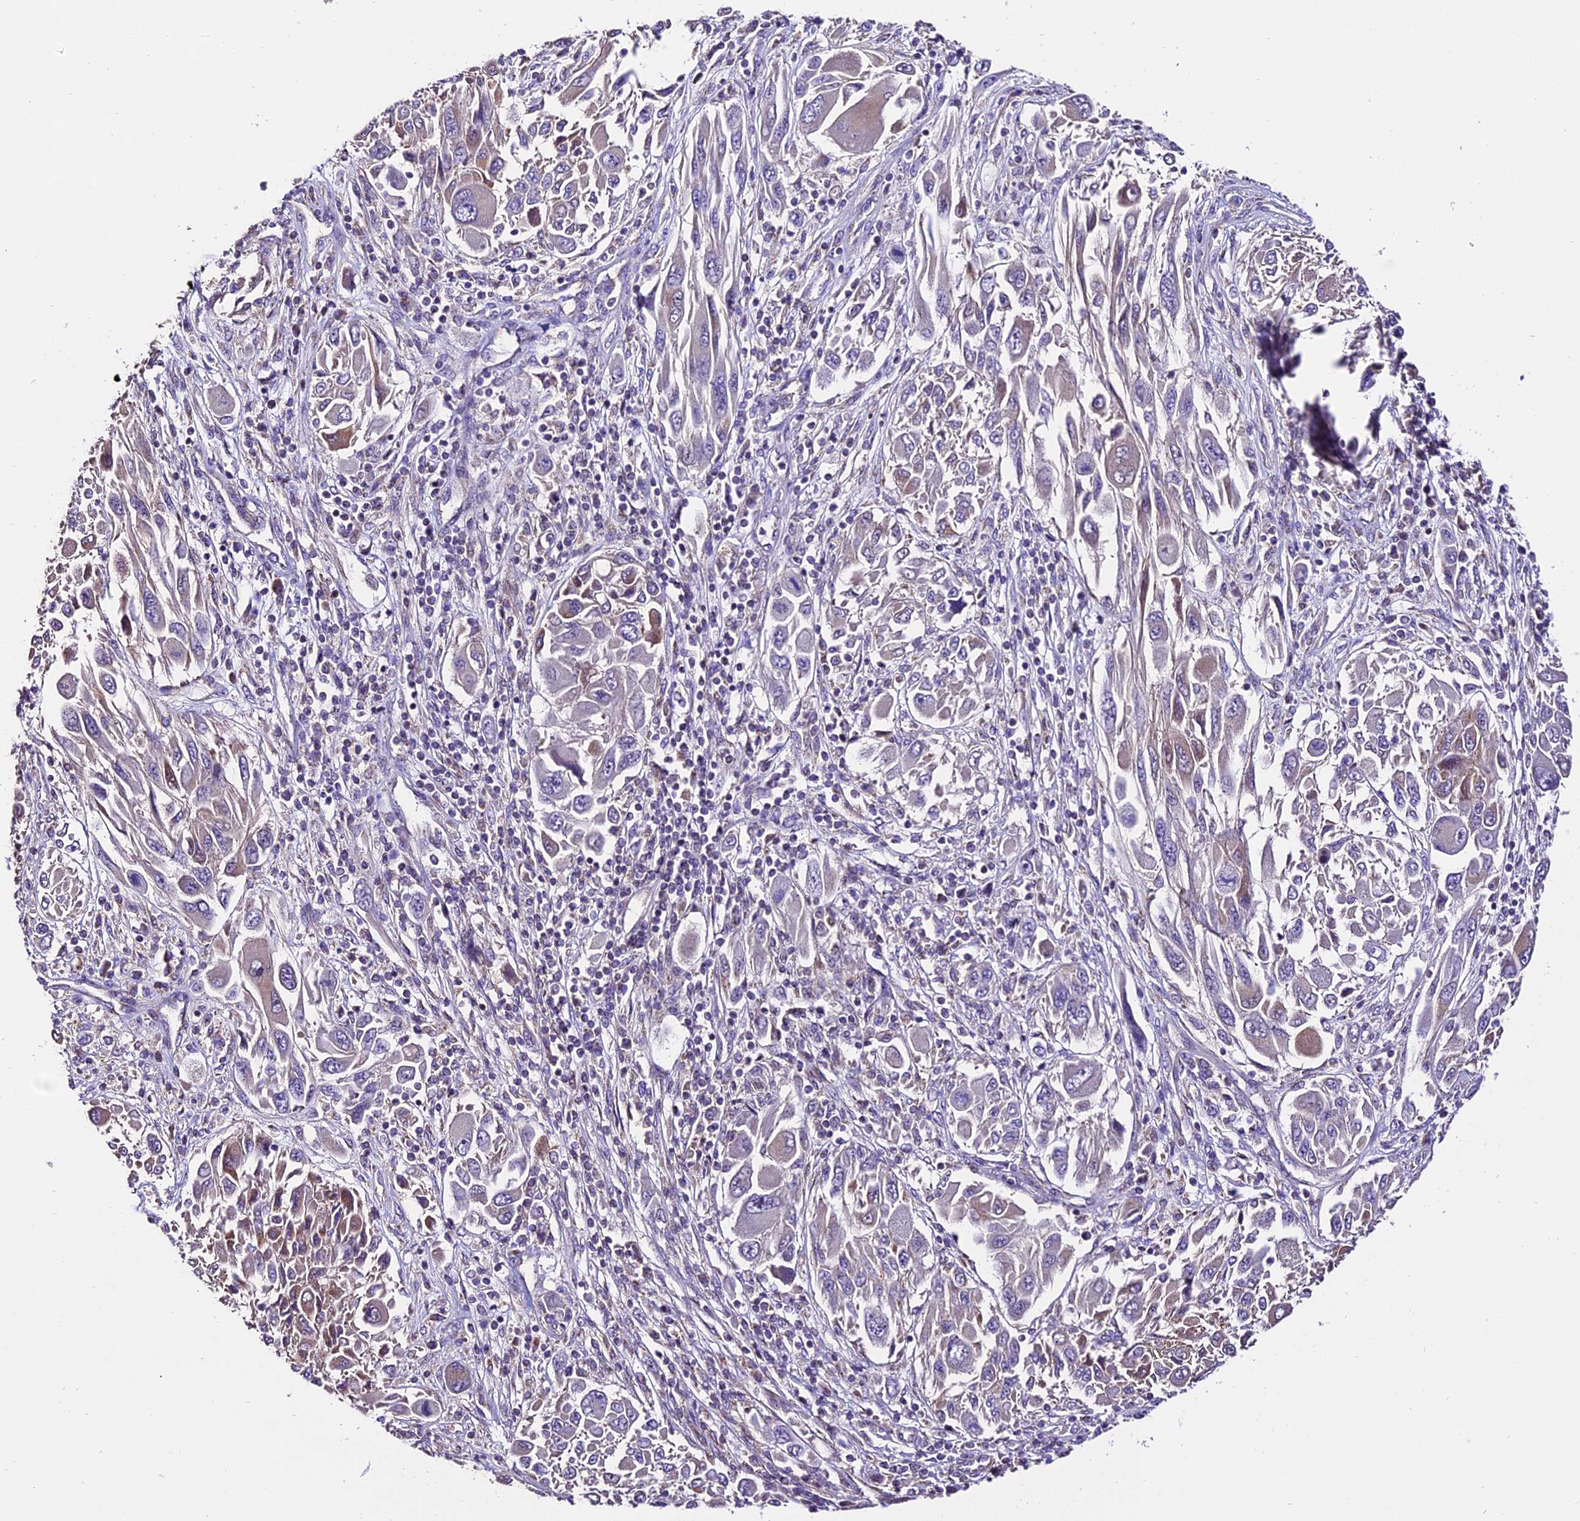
{"staining": {"intensity": "negative", "quantity": "none", "location": "none"}, "tissue": "melanoma", "cell_type": "Tumor cells", "image_type": "cancer", "snomed": [{"axis": "morphology", "description": "Malignant melanoma, NOS"}, {"axis": "topography", "description": "Skin"}], "caption": "High power microscopy histopathology image of an IHC histopathology image of malignant melanoma, revealing no significant staining in tumor cells.", "gene": "DDX28", "patient": {"sex": "female", "age": 91}}